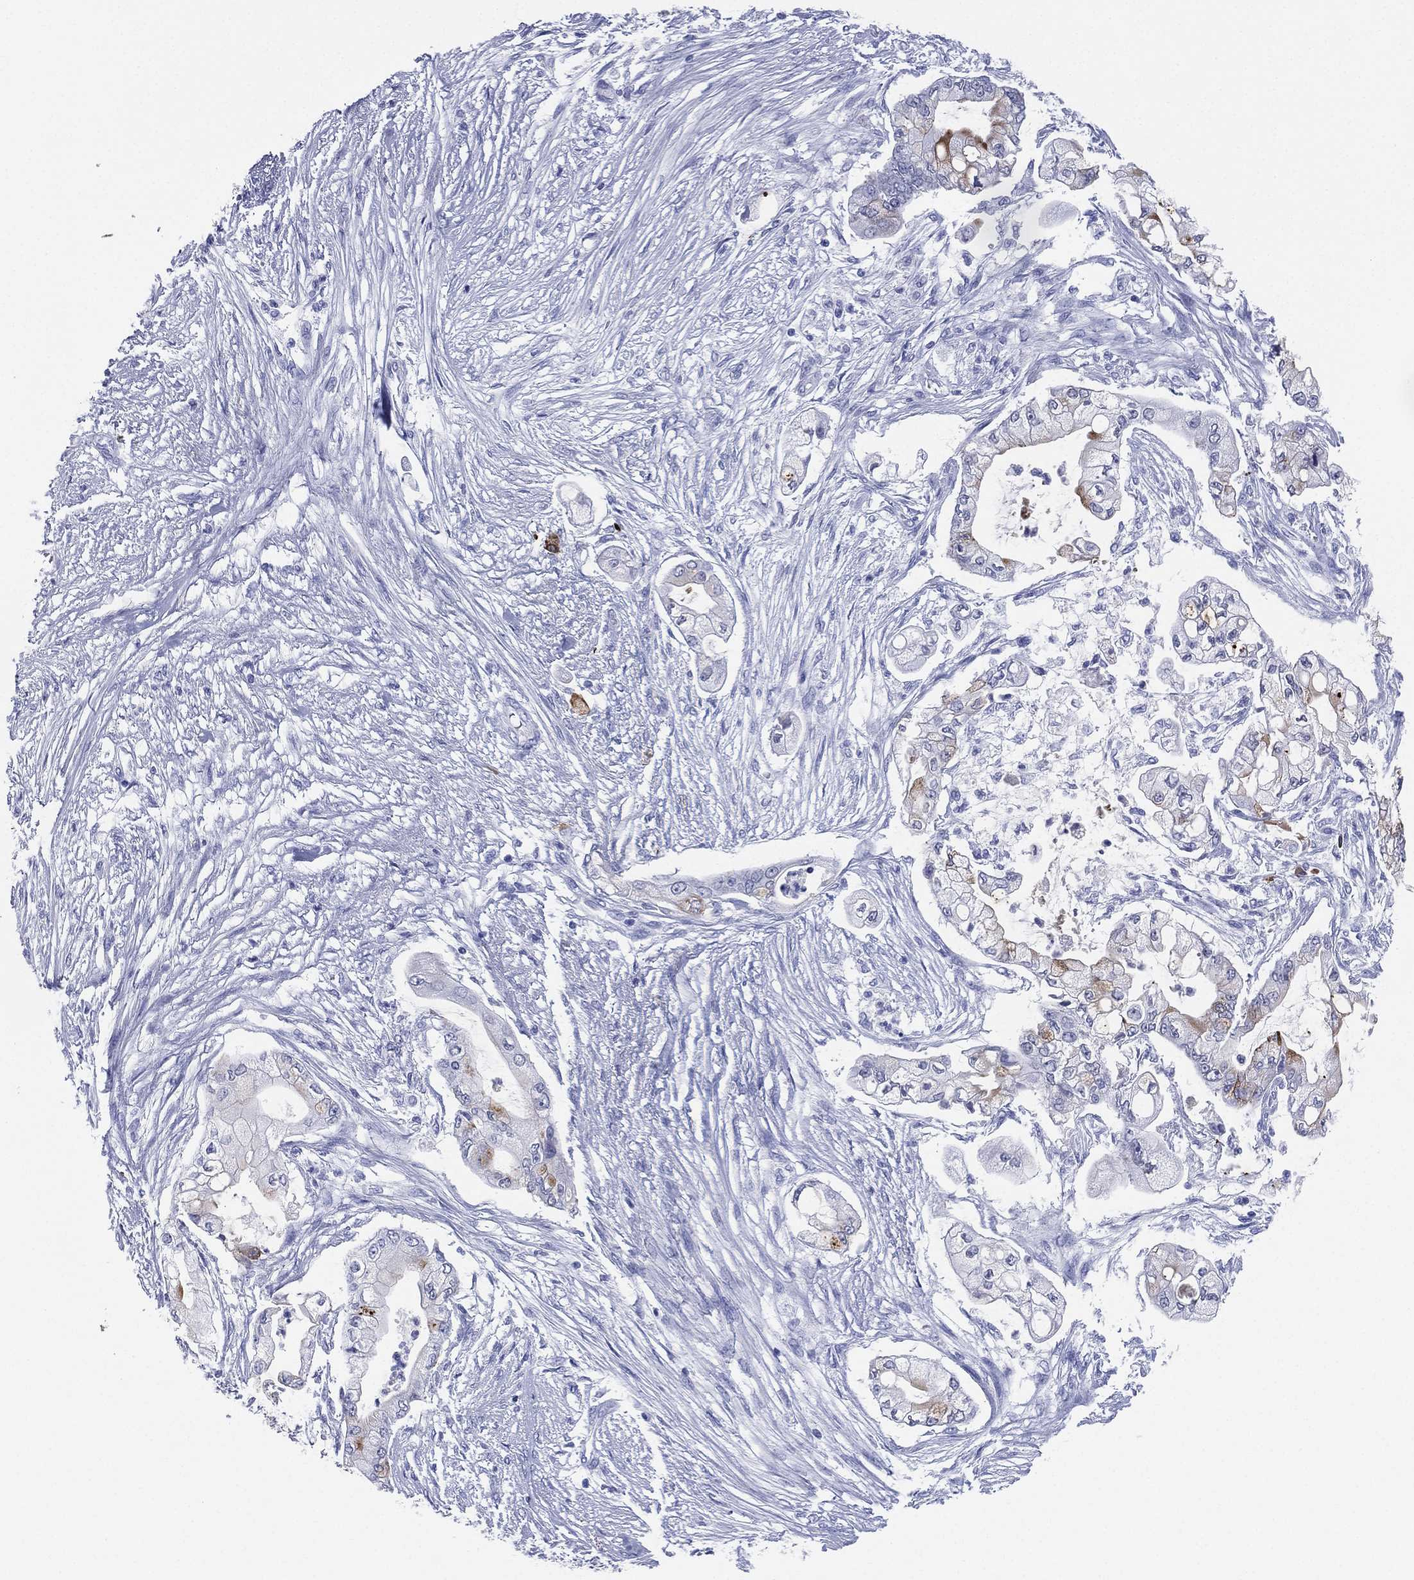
{"staining": {"intensity": "moderate", "quantity": "<25%", "location": "cytoplasmic/membranous"}, "tissue": "pancreatic cancer", "cell_type": "Tumor cells", "image_type": "cancer", "snomed": [{"axis": "morphology", "description": "Adenocarcinoma, NOS"}, {"axis": "topography", "description": "Pancreas"}], "caption": "Pancreatic cancer was stained to show a protein in brown. There is low levels of moderate cytoplasmic/membranous expression in approximately <25% of tumor cells.", "gene": "CD79A", "patient": {"sex": "female", "age": 69}}